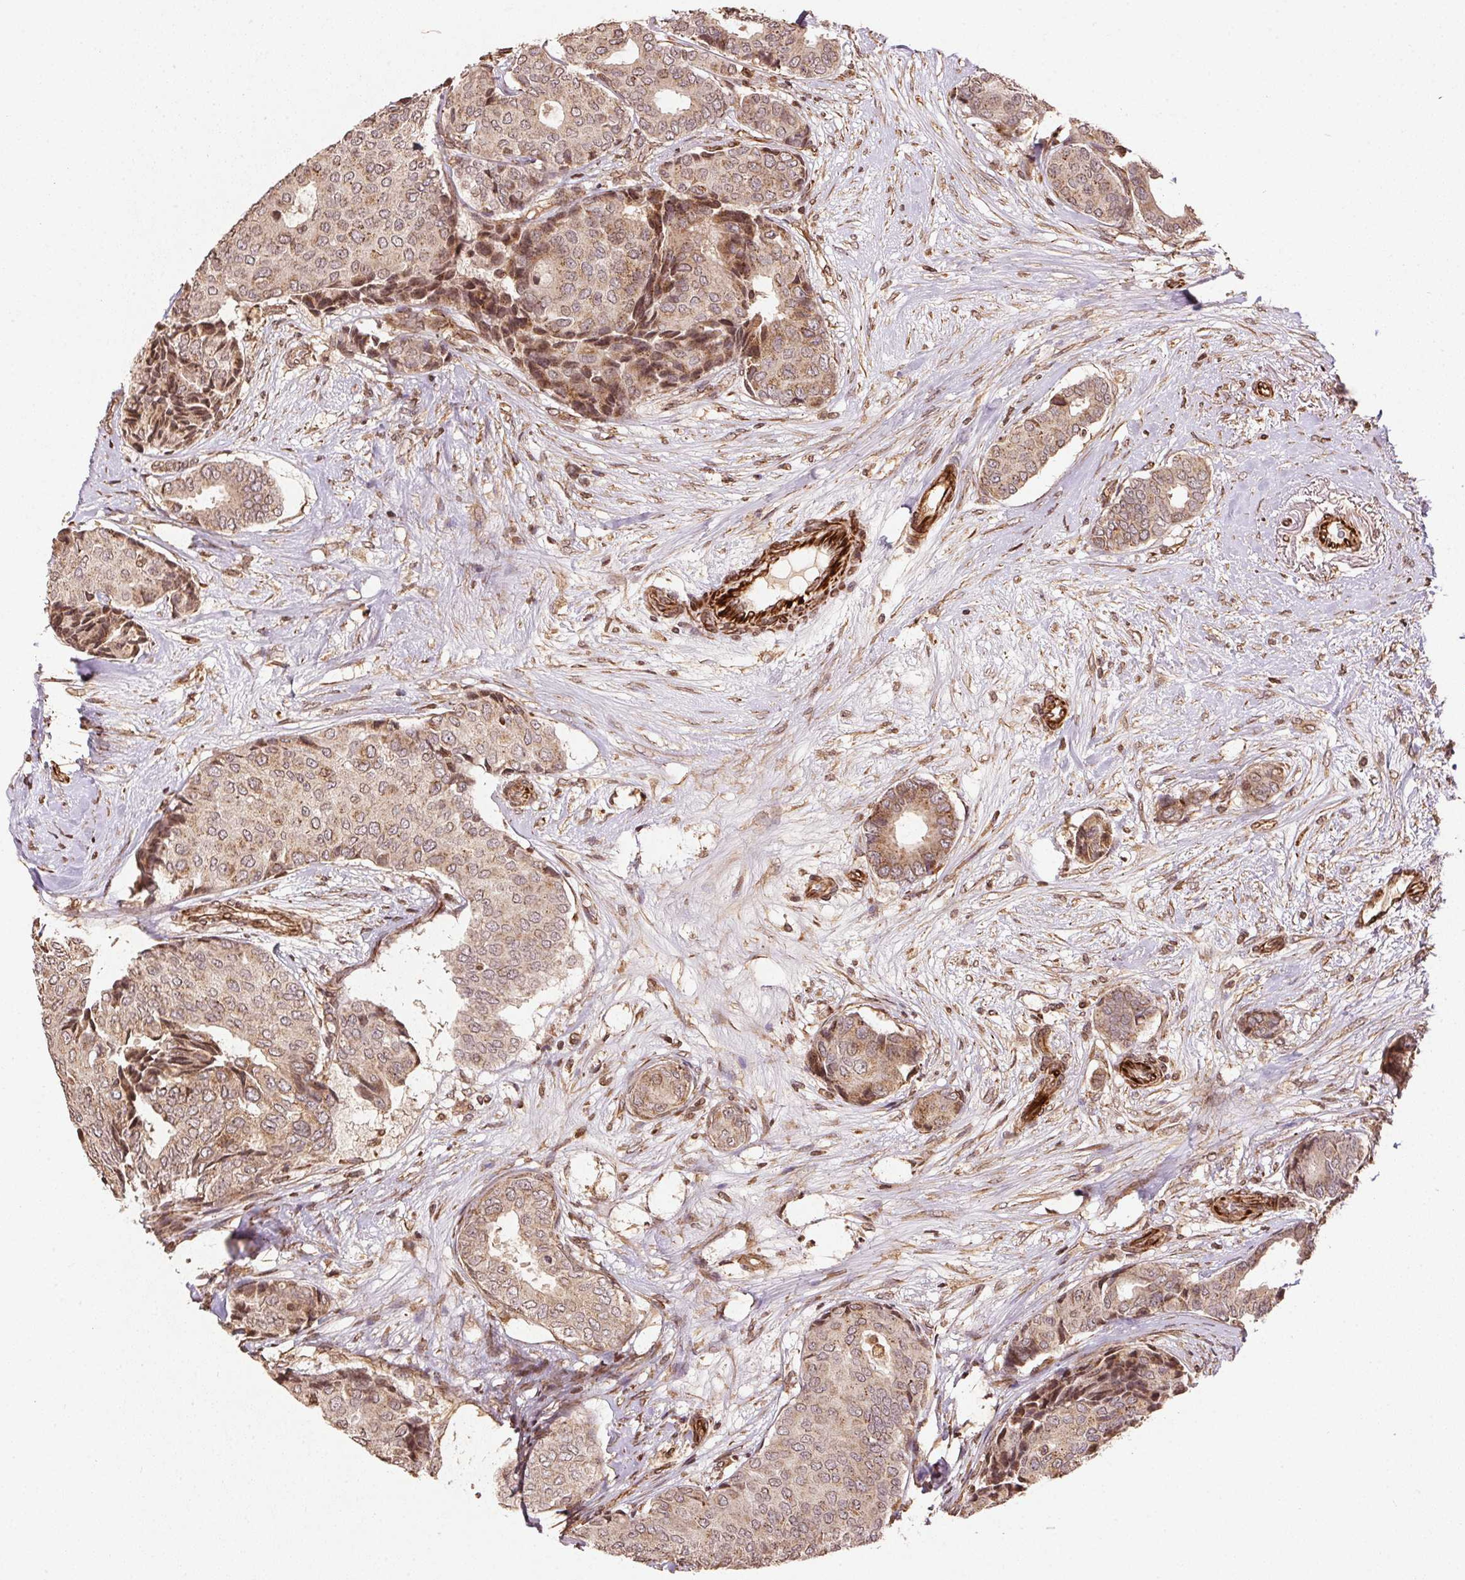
{"staining": {"intensity": "weak", "quantity": ">75%", "location": "cytoplasmic/membranous"}, "tissue": "breast cancer", "cell_type": "Tumor cells", "image_type": "cancer", "snomed": [{"axis": "morphology", "description": "Duct carcinoma"}, {"axis": "topography", "description": "Breast"}], "caption": "IHC staining of breast cancer, which shows low levels of weak cytoplasmic/membranous positivity in approximately >75% of tumor cells indicating weak cytoplasmic/membranous protein expression. The staining was performed using DAB (3,3'-diaminobenzidine) (brown) for protein detection and nuclei were counterstained in hematoxylin (blue).", "gene": "SPRED2", "patient": {"sex": "female", "age": 75}}